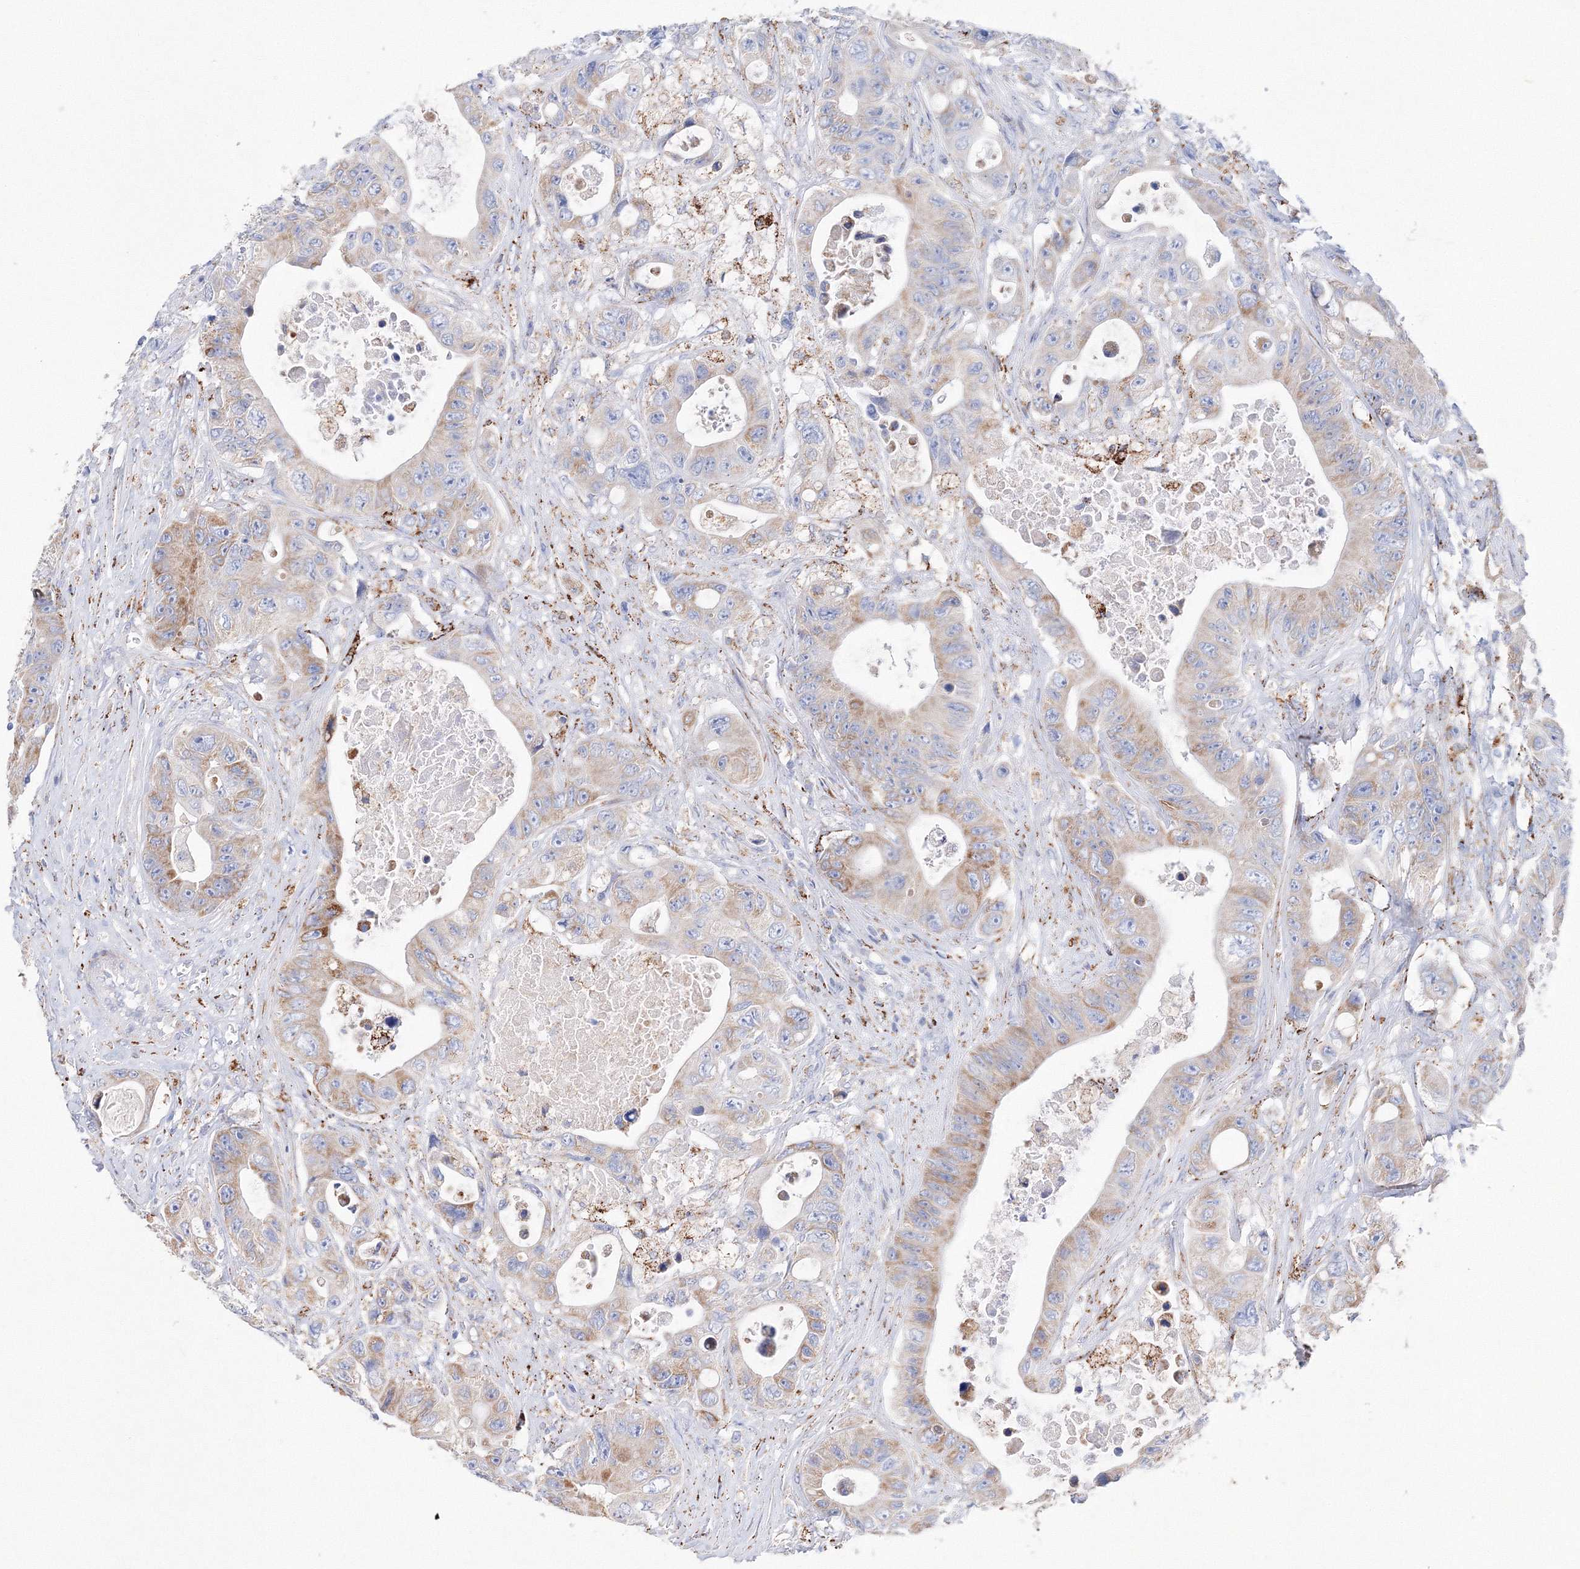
{"staining": {"intensity": "moderate", "quantity": "25%-75%", "location": "cytoplasmic/membranous"}, "tissue": "colorectal cancer", "cell_type": "Tumor cells", "image_type": "cancer", "snomed": [{"axis": "morphology", "description": "Adenocarcinoma, NOS"}, {"axis": "topography", "description": "Colon"}], "caption": "Colorectal cancer stained with a brown dye reveals moderate cytoplasmic/membranous positive positivity in about 25%-75% of tumor cells.", "gene": "MERTK", "patient": {"sex": "female", "age": 46}}